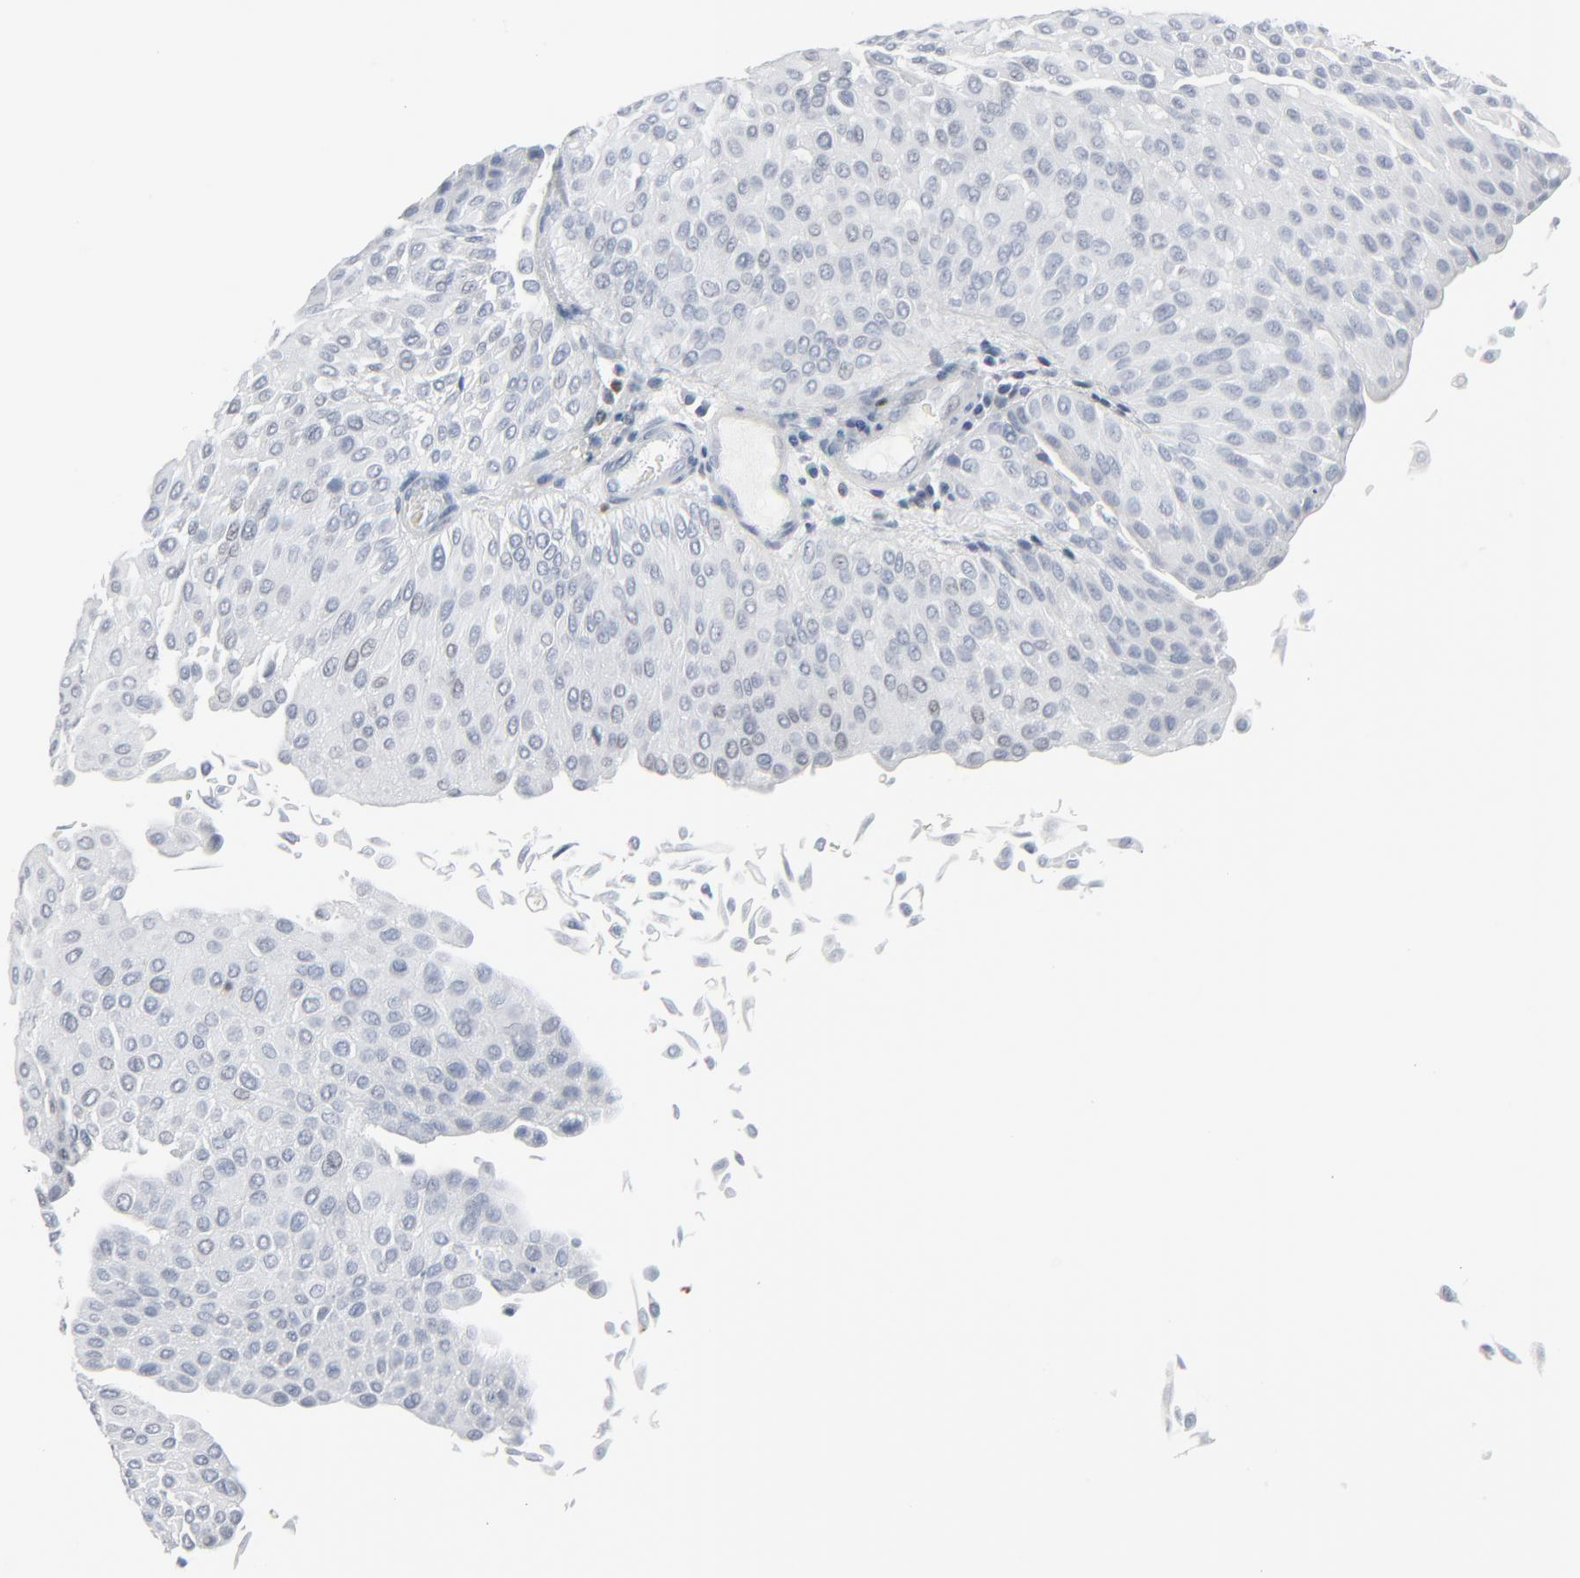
{"staining": {"intensity": "negative", "quantity": "none", "location": "none"}, "tissue": "urothelial cancer", "cell_type": "Tumor cells", "image_type": "cancer", "snomed": [{"axis": "morphology", "description": "Urothelial carcinoma, High grade"}, {"axis": "topography", "description": "Urinary bladder"}], "caption": "Immunohistochemistry photomicrograph of neoplastic tissue: human urothelial cancer stained with DAB (3,3'-diaminobenzidine) exhibits no significant protein staining in tumor cells. (DAB immunohistochemistry visualized using brightfield microscopy, high magnification).", "gene": "MITF", "patient": {"sex": "male", "age": 66}}